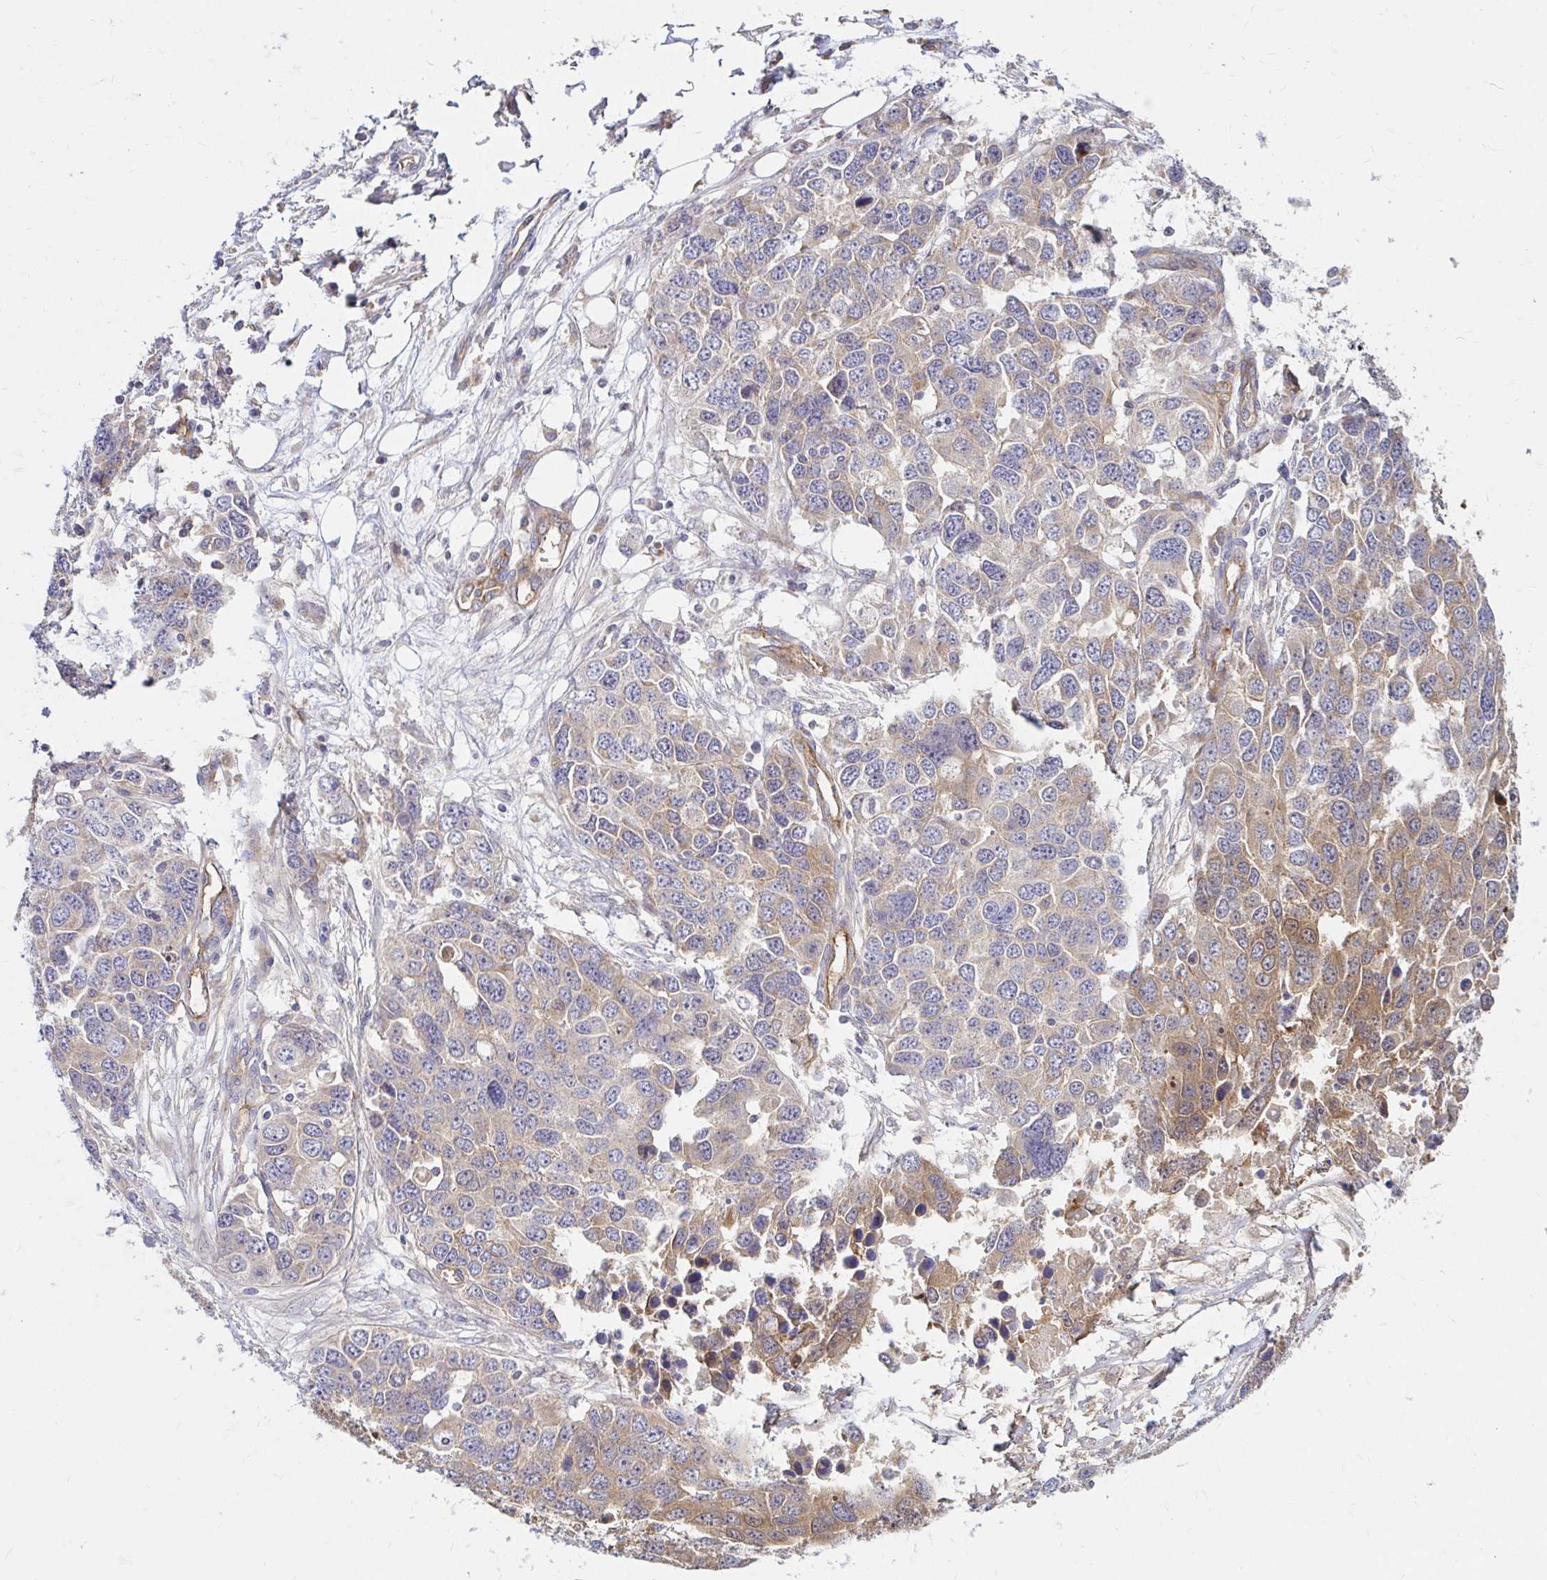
{"staining": {"intensity": "weak", "quantity": "<25%", "location": "cytoplasmic/membranous,nuclear"}, "tissue": "ovarian cancer", "cell_type": "Tumor cells", "image_type": "cancer", "snomed": [{"axis": "morphology", "description": "Cystadenocarcinoma, serous, NOS"}, {"axis": "topography", "description": "Ovary"}], "caption": "Protein analysis of ovarian cancer displays no significant positivity in tumor cells. (Brightfield microscopy of DAB (3,3'-diaminobenzidine) IHC at high magnification).", "gene": "ITGA2", "patient": {"sex": "female", "age": 76}}